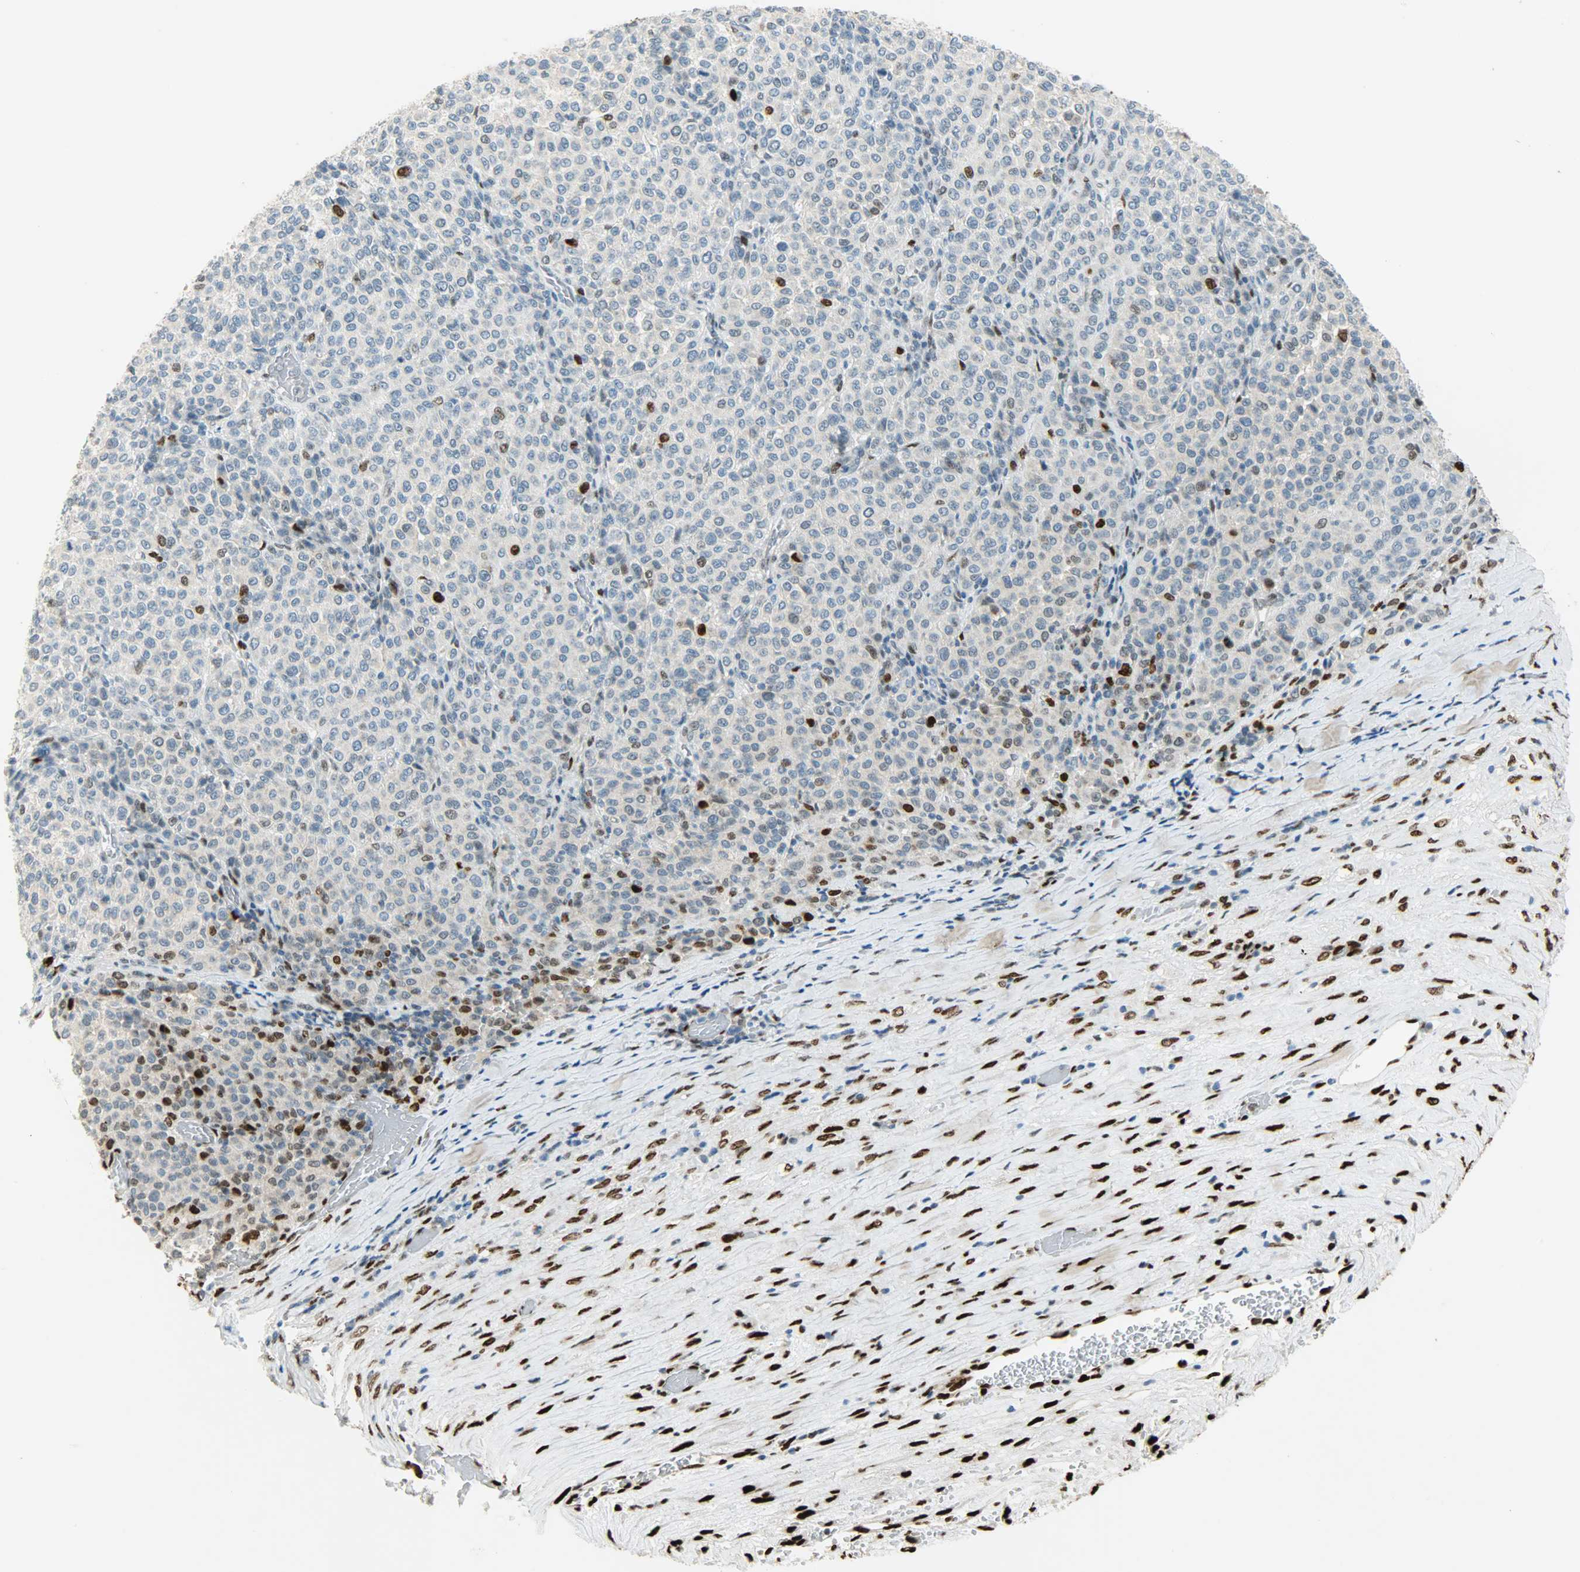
{"staining": {"intensity": "negative", "quantity": "none", "location": "none"}, "tissue": "melanoma", "cell_type": "Tumor cells", "image_type": "cancer", "snomed": [{"axis": "morphology", "description": "Malignant melanoma, Metastatic site"}, {"axis": "topography", "description": "Pancreas"}], "caption": "This is a micrograph of IHC staining of melanoma, which shows no positivity in tumor cells. The staining is performed using DAB brown chromogen with nuclei counter-stained in using hematoxylin.", "gene": "JUNB", "patient": {"sex": "female", "age": 30}}